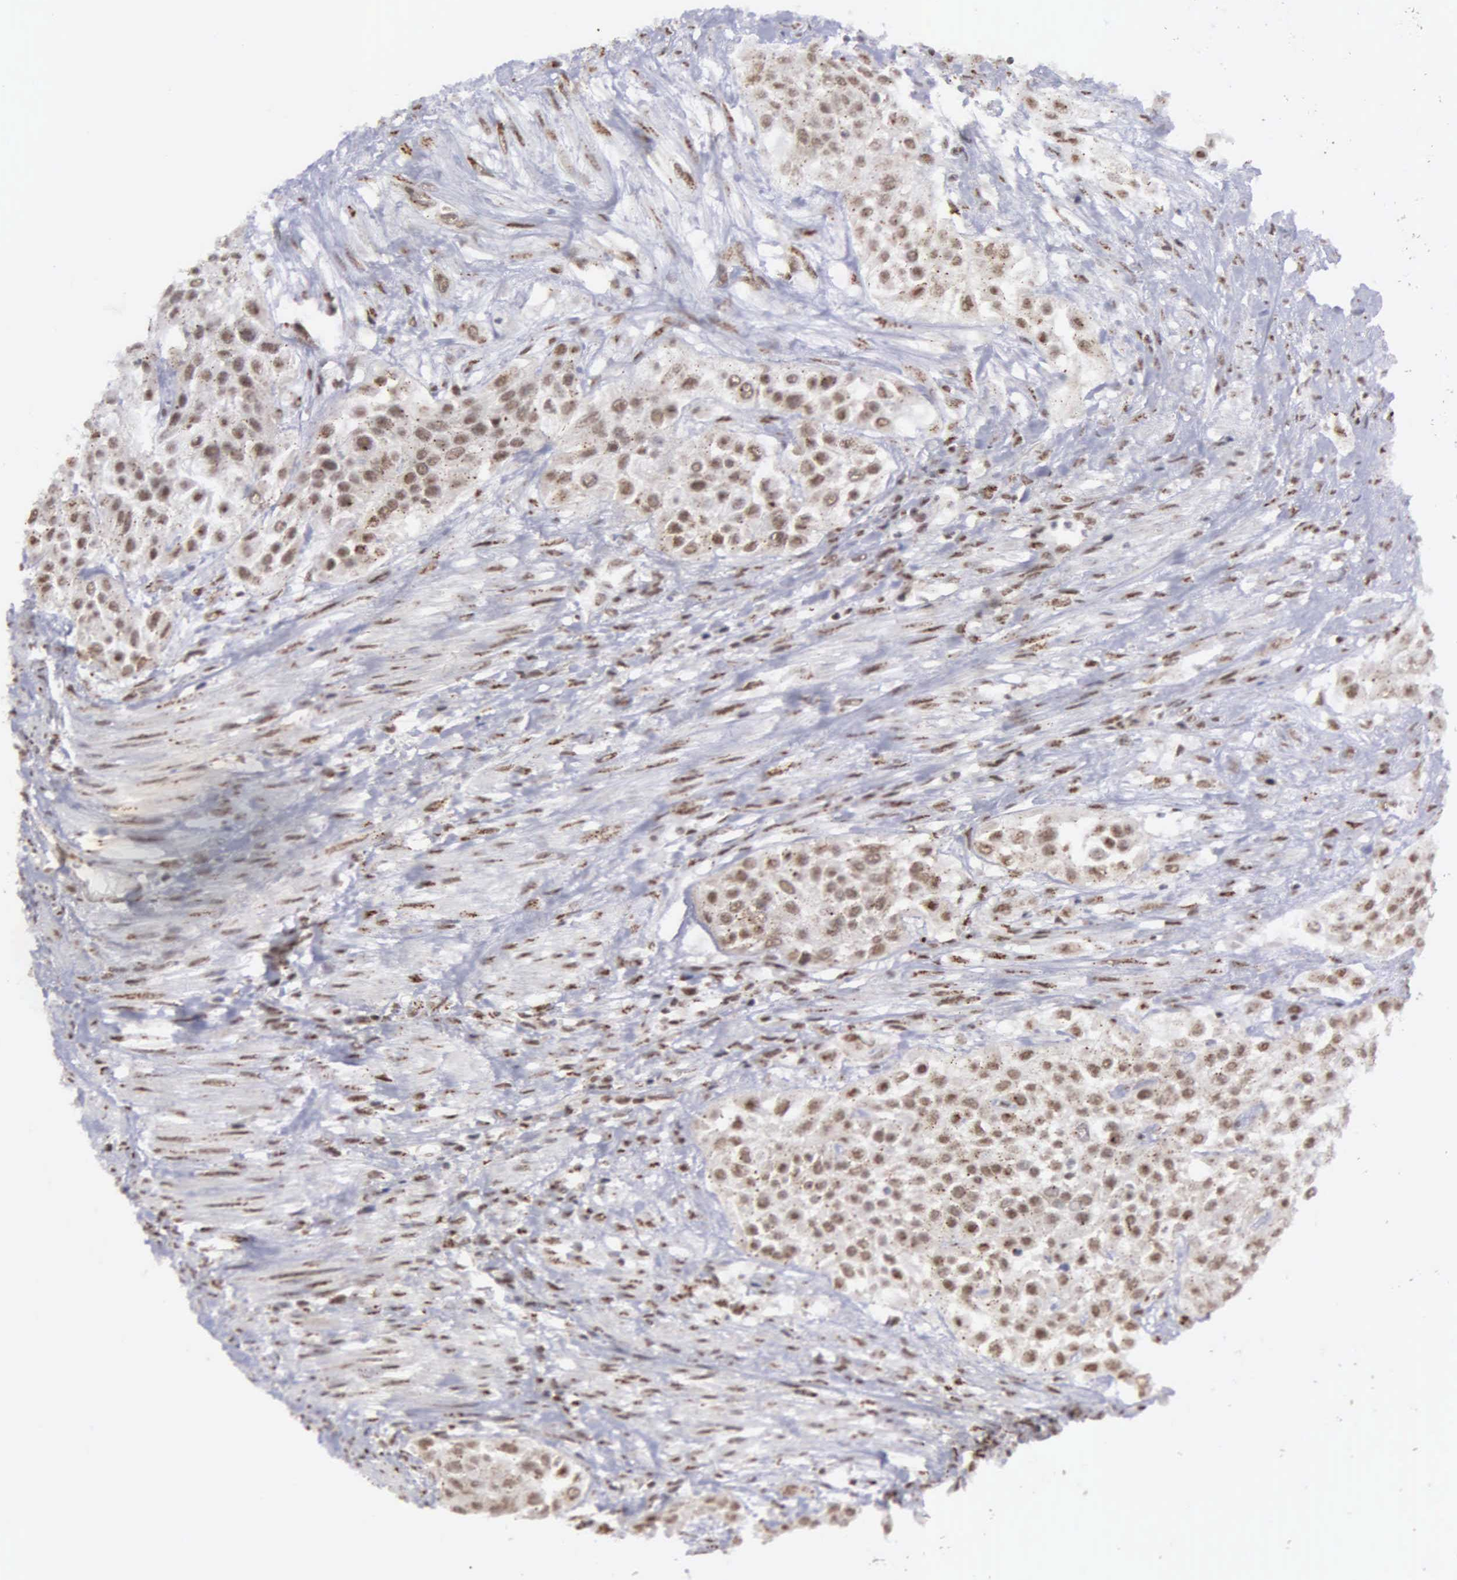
{"staining": {"intensity": "moderate", "quantity": ">75%", "location": "nuclear"}, "tissue": "urothelial cancer", "cell_type": "Tumor cells", "image_type": "cancer", "snomed": [{"axis": "morphology", "description": "Urothelial carcinoma, High grade"}, {"axis": "topography", "description": "Urinary bladder"}], "caption": "Urothelial cancer was stained to show a protein in brown. There is medium levels of moderate nuclear positivity in about >75% of tumor cells. The staining was performed using DAB (3,3'-diaminobenzidine) to visualize the protein expression in brown, while the nuclei were stained in blue with hematoxylin (Magnification: 20x).", "gene": "GTF2A1", "patient": {"sex": "male", "age": 57}}